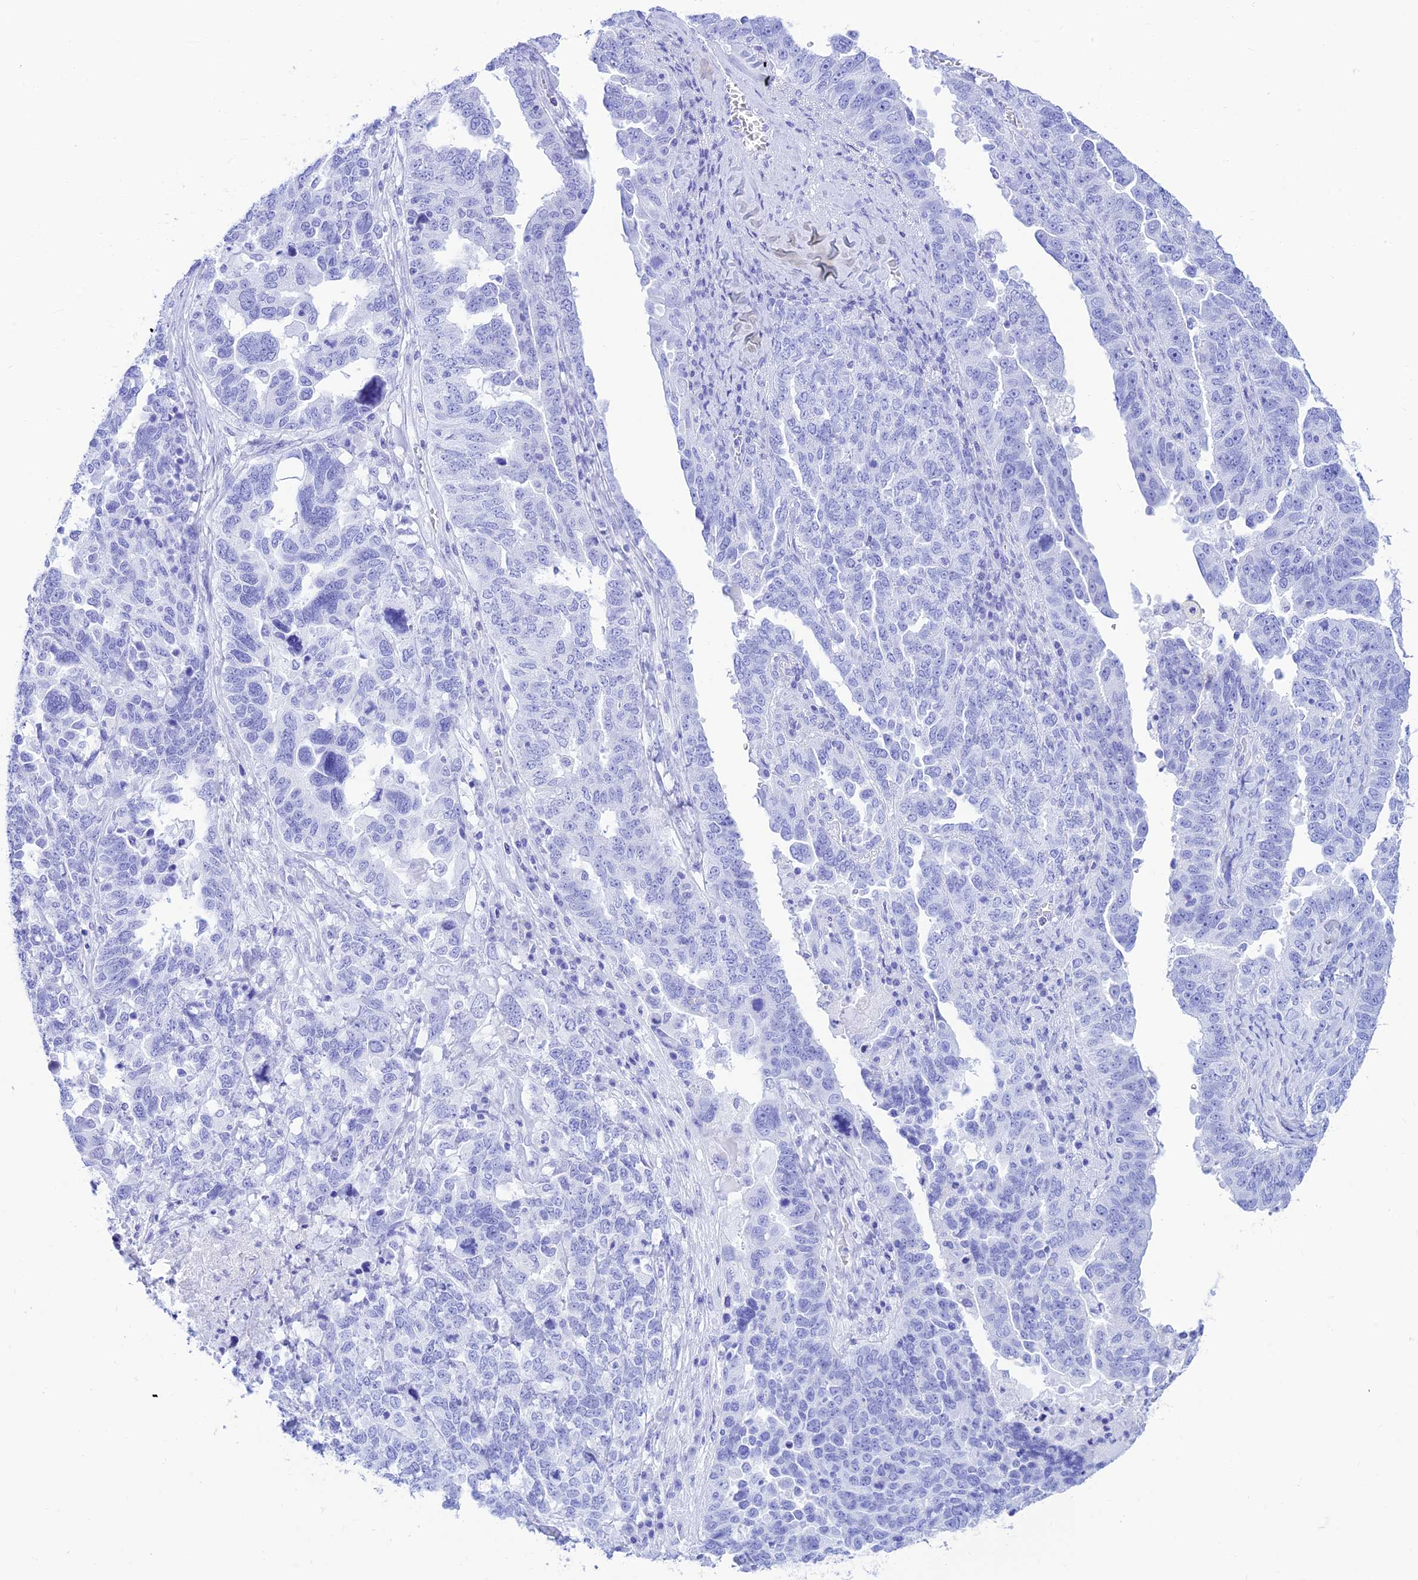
{"staining": {"intensity": "negative", "quantity": "none", "location": "none"}, "tissue": "ovarian cancer", "cell_type": "Tumor cells", "image_type": "cancer", "snomed": [{"axis": "morphology", "description": "Carcinoma, endometroid"}, {"axis": "topography", "description": "Ovary"}], "caption": "This histopathology image is of endometroid carcinoma (ovarian) stained with immunohistochemistry to label a protein in brown with the nuclei are counter-stained blue. There is no staining in tumor cells.", "gene": "PRNP", "patient": {"sex": "female", "age": 62}}